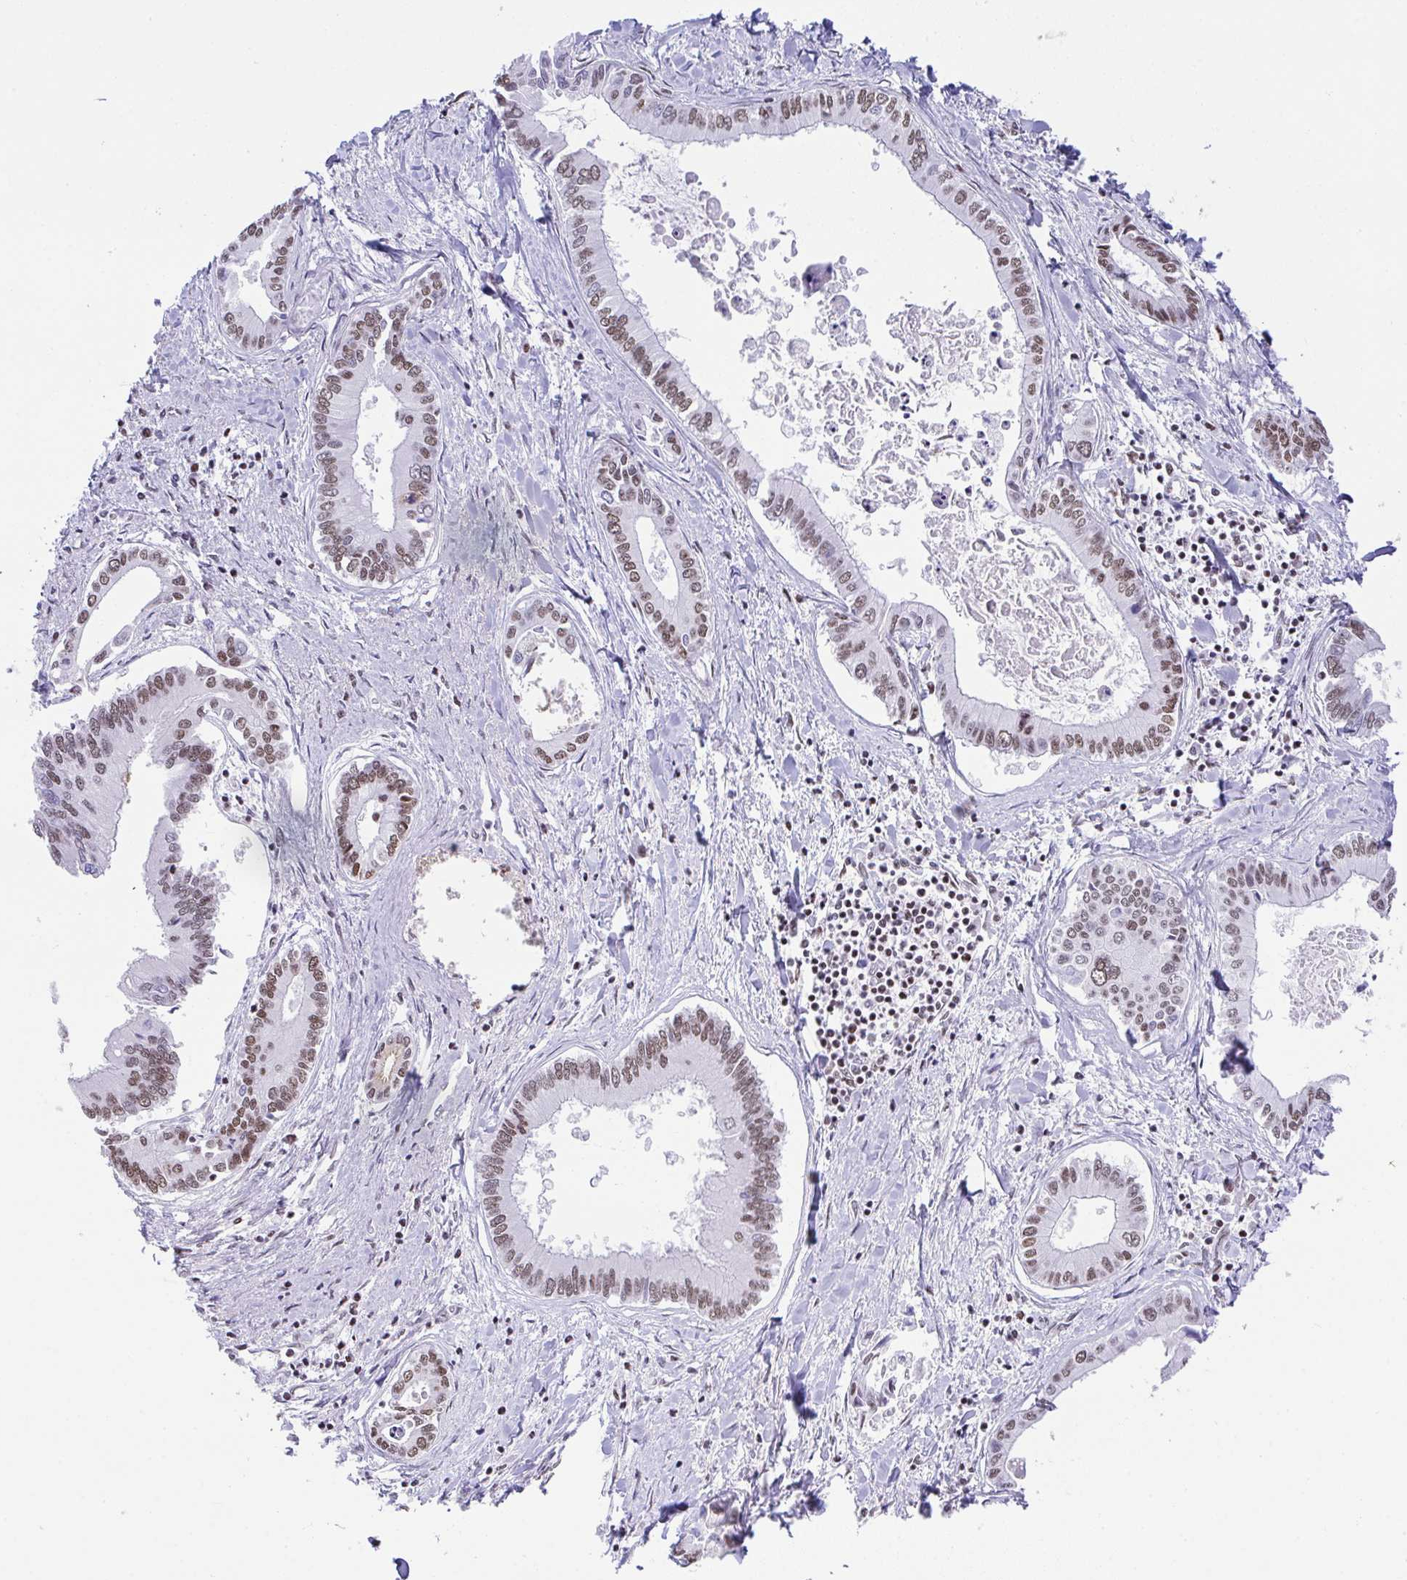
{"staining": {"intensity": "moderate", "quantity": ">75%", "location": "nuclear"}, "tissue": "liver cancer", "cell_type": "Tumor cells", "image_type": "cancer", "snomed": [{"axis": "morphology", "description": "Cholangiocarcinoma"}, {"axis": "topography", "description": "Liver"}], "caption": "The photomicrograph shows immunohistochemical staining of liver cancer (cholangiocarcinoma). There is moderate nuclear positivity is present in approximately >75% of tumor cells. The staining was performed using DAB (3,3'-diaminobenzidine) to visualize the protein expression in brown, while the nuclei were stained in blue with hematoxylin (Magnification: 20x).", "gene": "DDX52", "patient": {"sex": "male", "age": 66}}